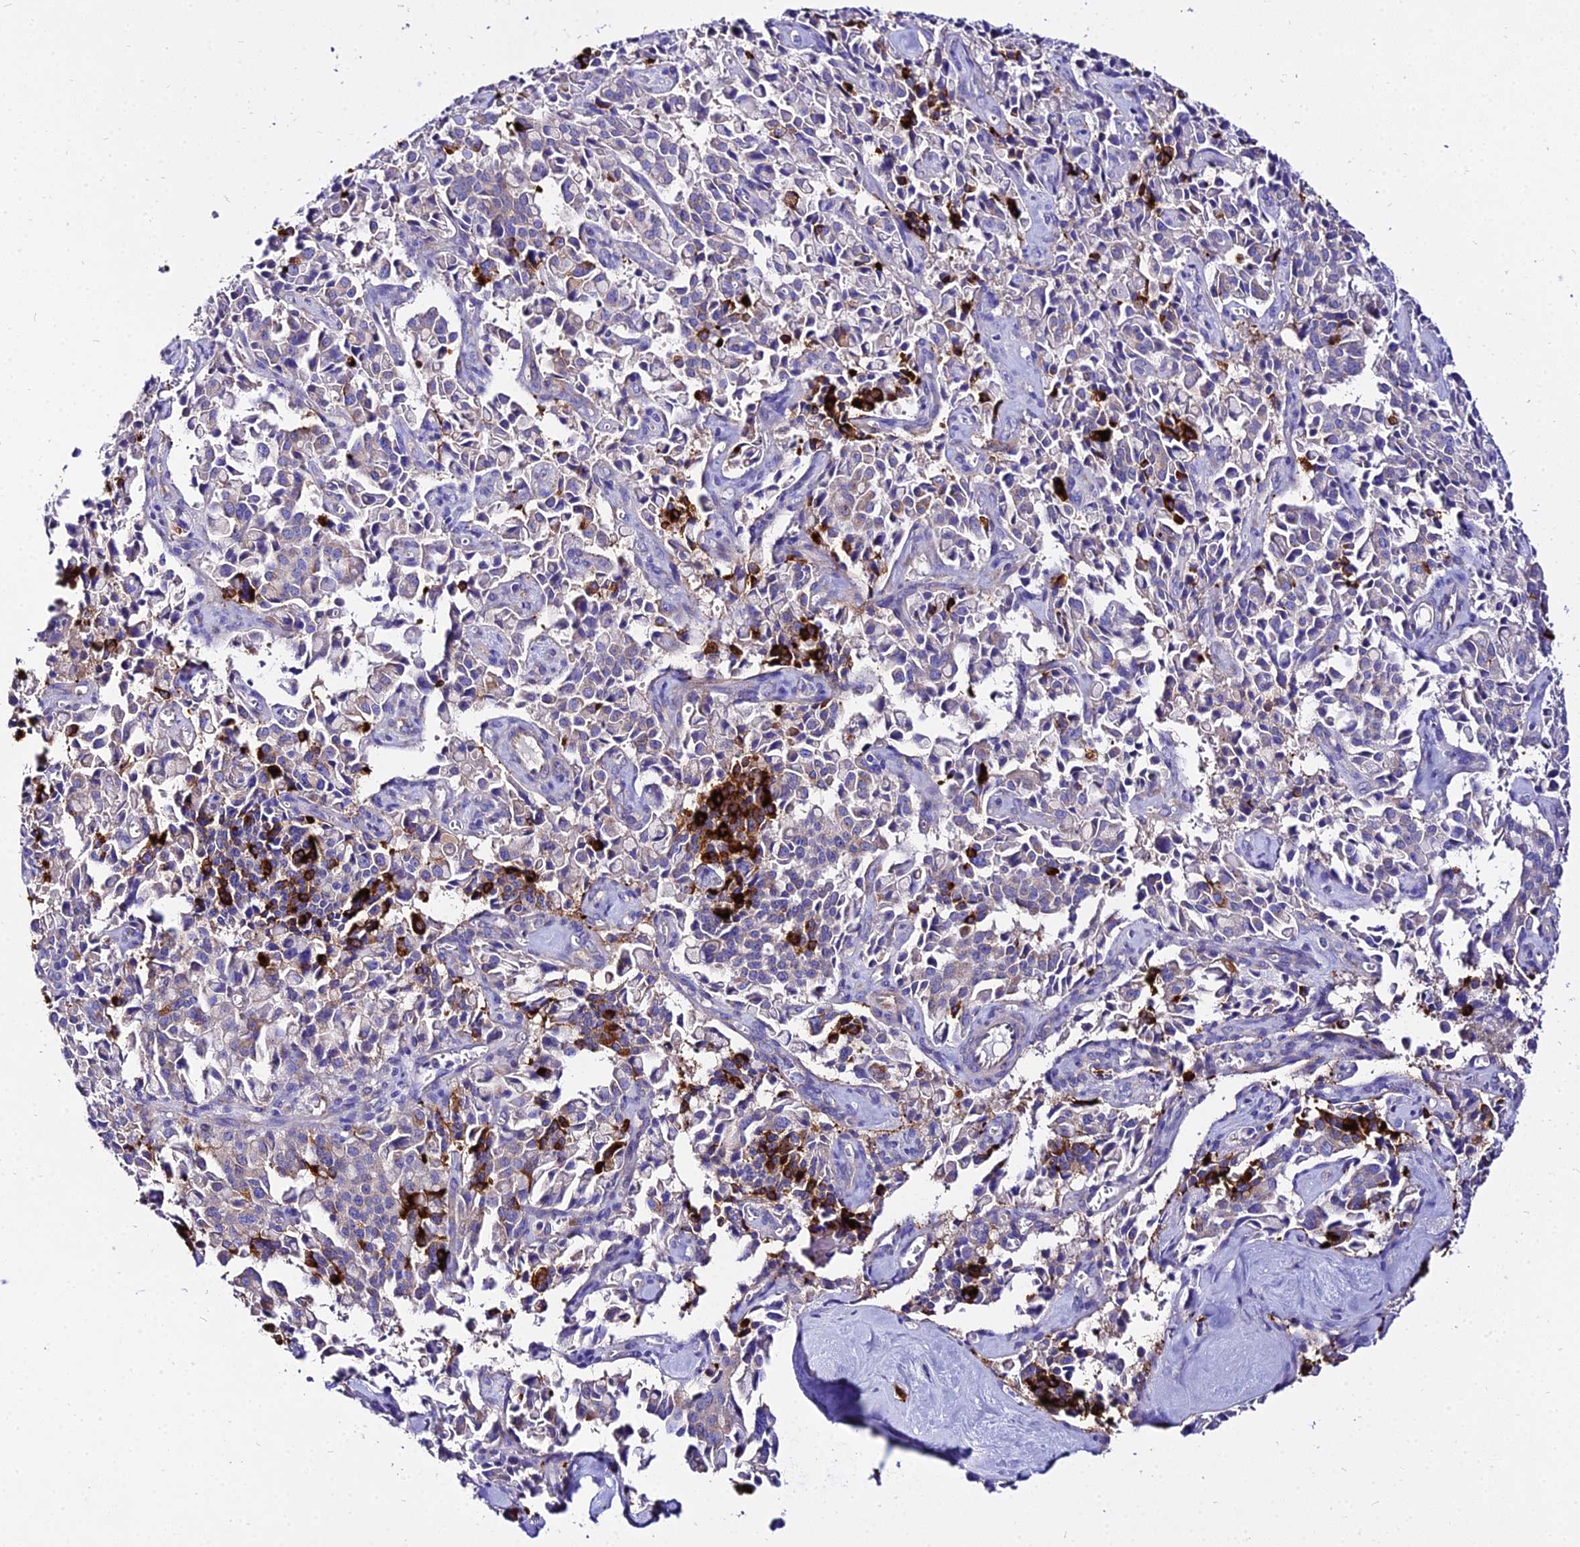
{"staining": {"intensity": "strong", "quantity": "<25%", "location": "cytoplasmic/membranous"}, "tissue": "pancreatic cancer", "cell_type": "Tumor cells", "image_type": "cancer", "snomed": [{"axis": "morphology", "description": "Adenocarcinoma, NOS"}, {"axis": "topography", "description": "Pancreas"}], "caption": "There is medium levels of strong cytoplasmic/membranous staining in tumor cells of adenocarcinoma (pancreatic), as demonstrated by immunohistochemical staining (brown color).", "gene": "TUBA3D", "patient": {"sex": "male", "age": 65}}